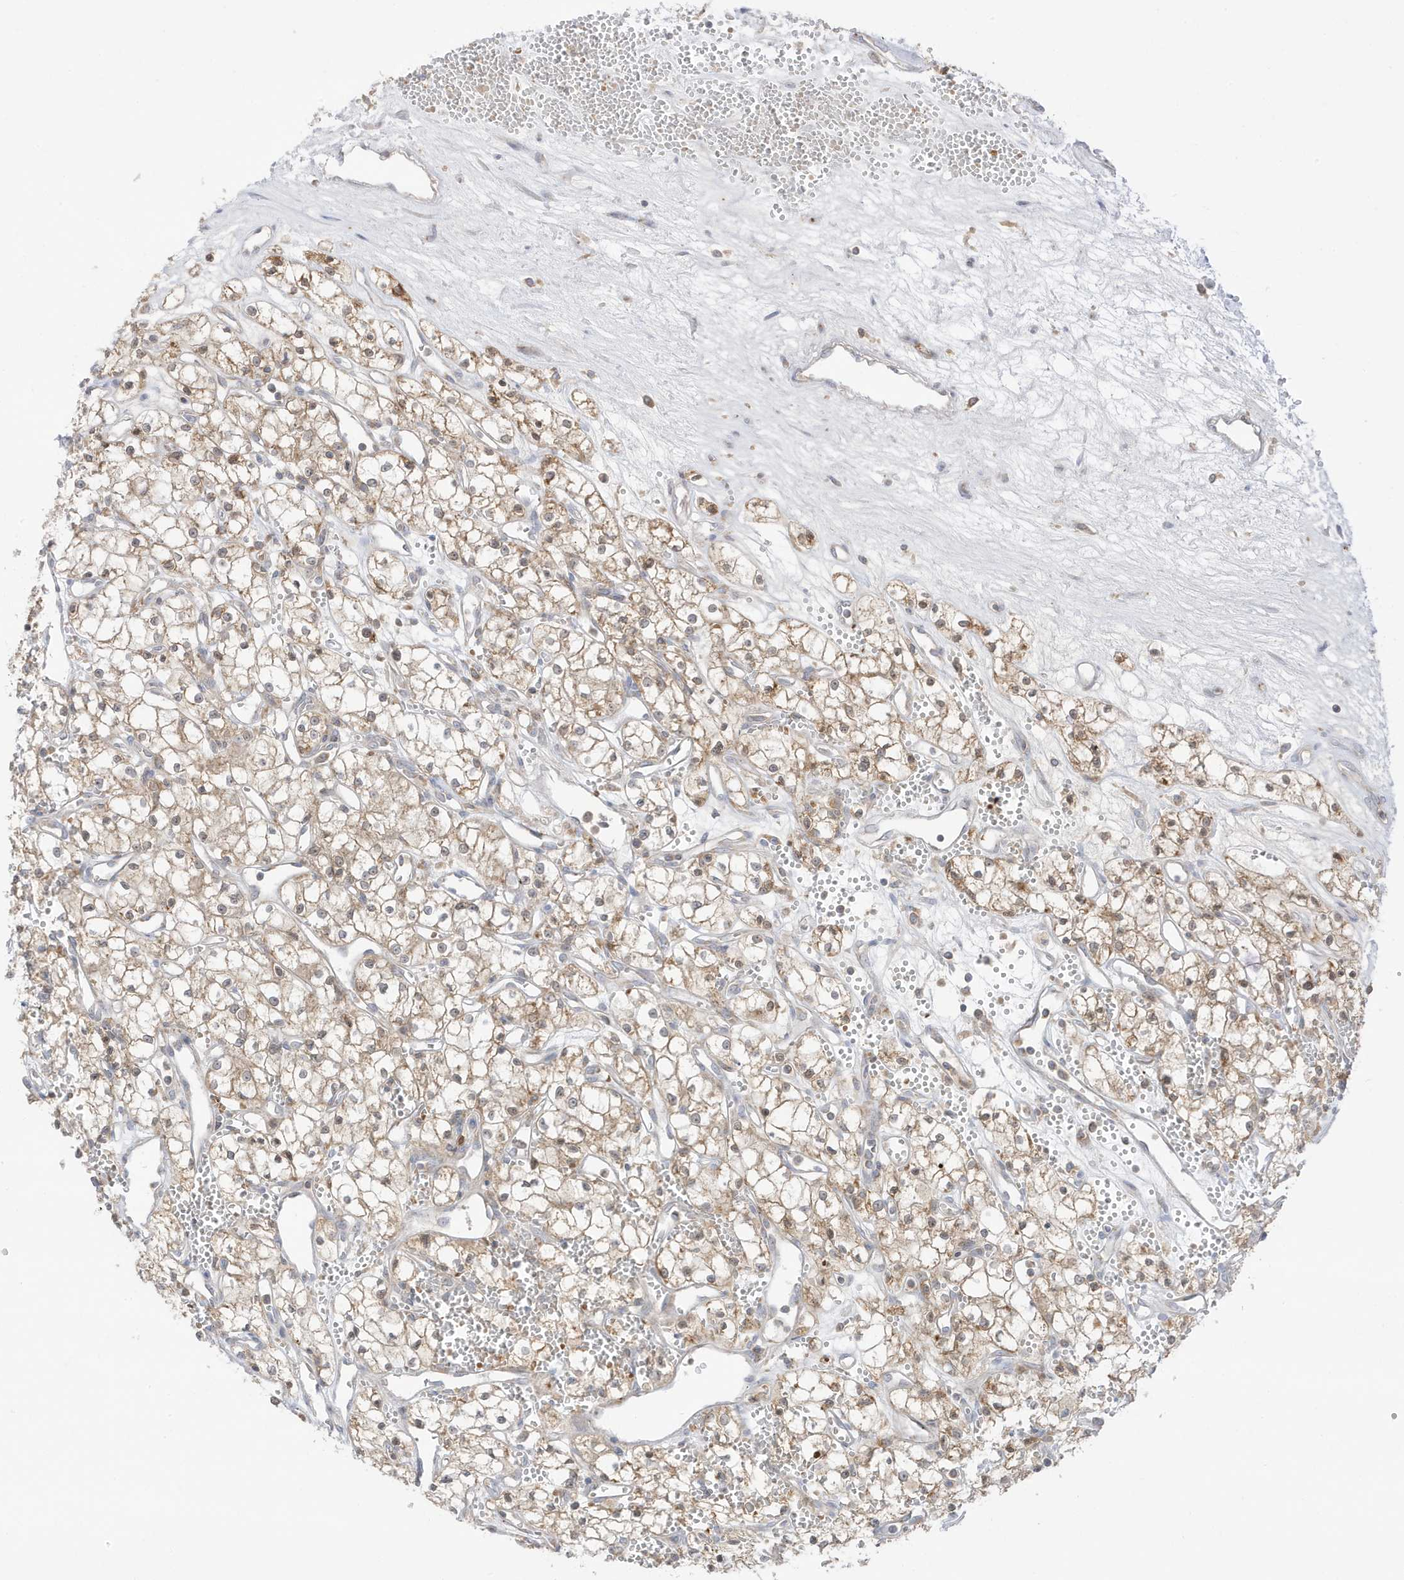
{"staining": {"intensity": "moderate", "quantity": ">75%", "location": "cytoplasmic/membranous"}, "tissue": "renal cancer", "cell_type": "Tumor cells", "image_type": "cancer", "snomed": [{"axis": "morphology", "description": "Adenocarcinoma, NOS"}, {"axis": "topography", "description": "Kidney"}], "caption": "Renal cancer (adenocarcinoma) stained for a protein (brown) displays moderate cytoplasmic/membranous positive positivity in approximately >75% of tumor cells.", "gene": "NPPC", "patient": {"sex": "male", "age": 59}}